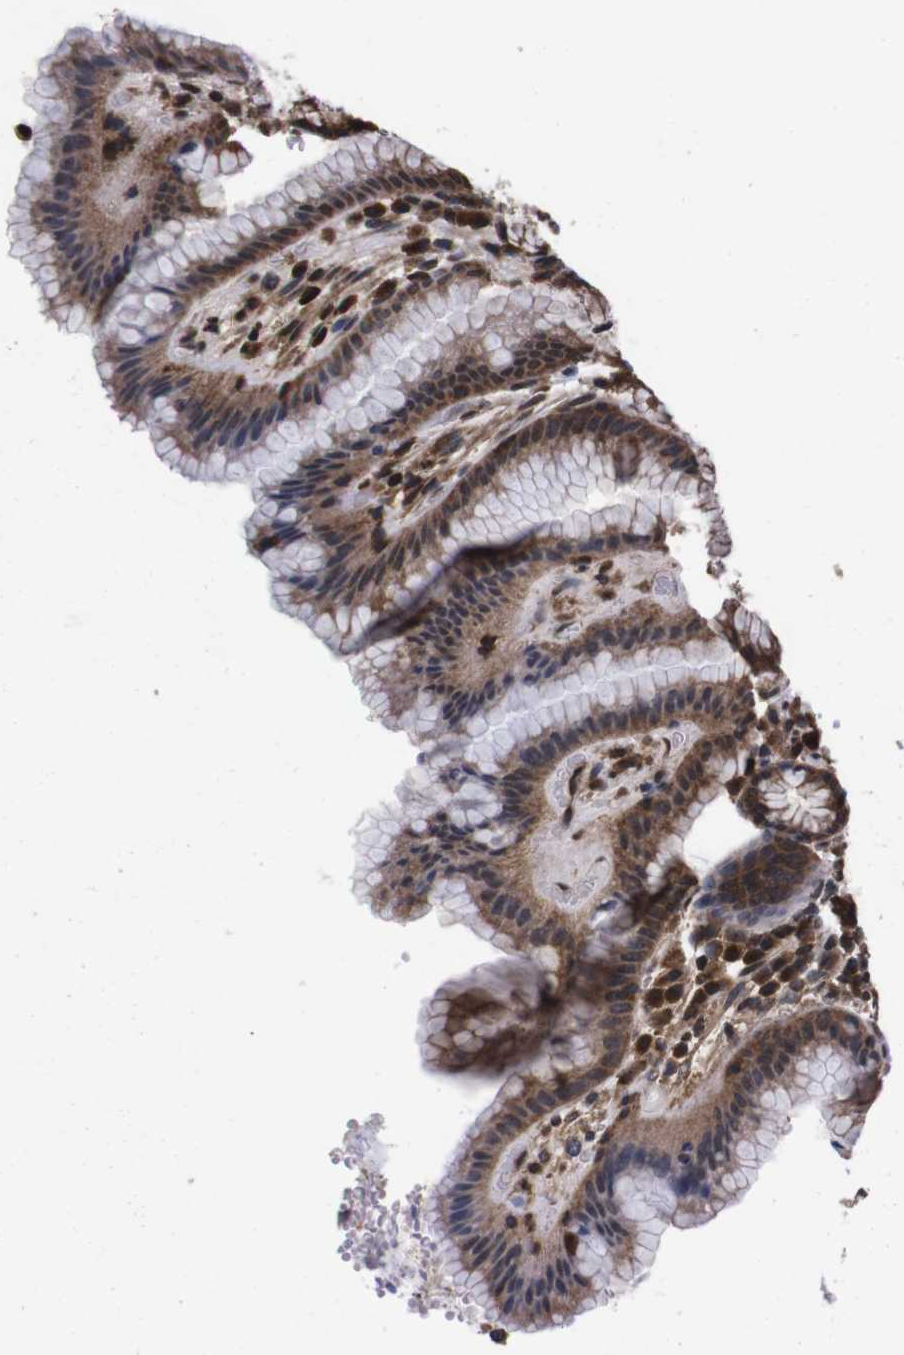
{"staining": {"intensity": "strong", "quantity": "25%-75%", "location": "cytoplasmic/membranous,nuclear"}, "tissue": "stomach", "cell_type": "Glandular cells", "image_type": "normal", "snomed": [{"axis": "morphology", "description": "Normal tissue, NOS"}, {"axis": "topography", "description": "Stomach, lower"}], "caption": "Protein expression analysis of normal human stomach reveals strong cytoplasmic/membranous,nuclear staining in approximately 25%-75% of glandular cells. Nuclei are stained in blue.", "gene": "UBQLN2", "patient": {"sex": "male", "age": 52}}